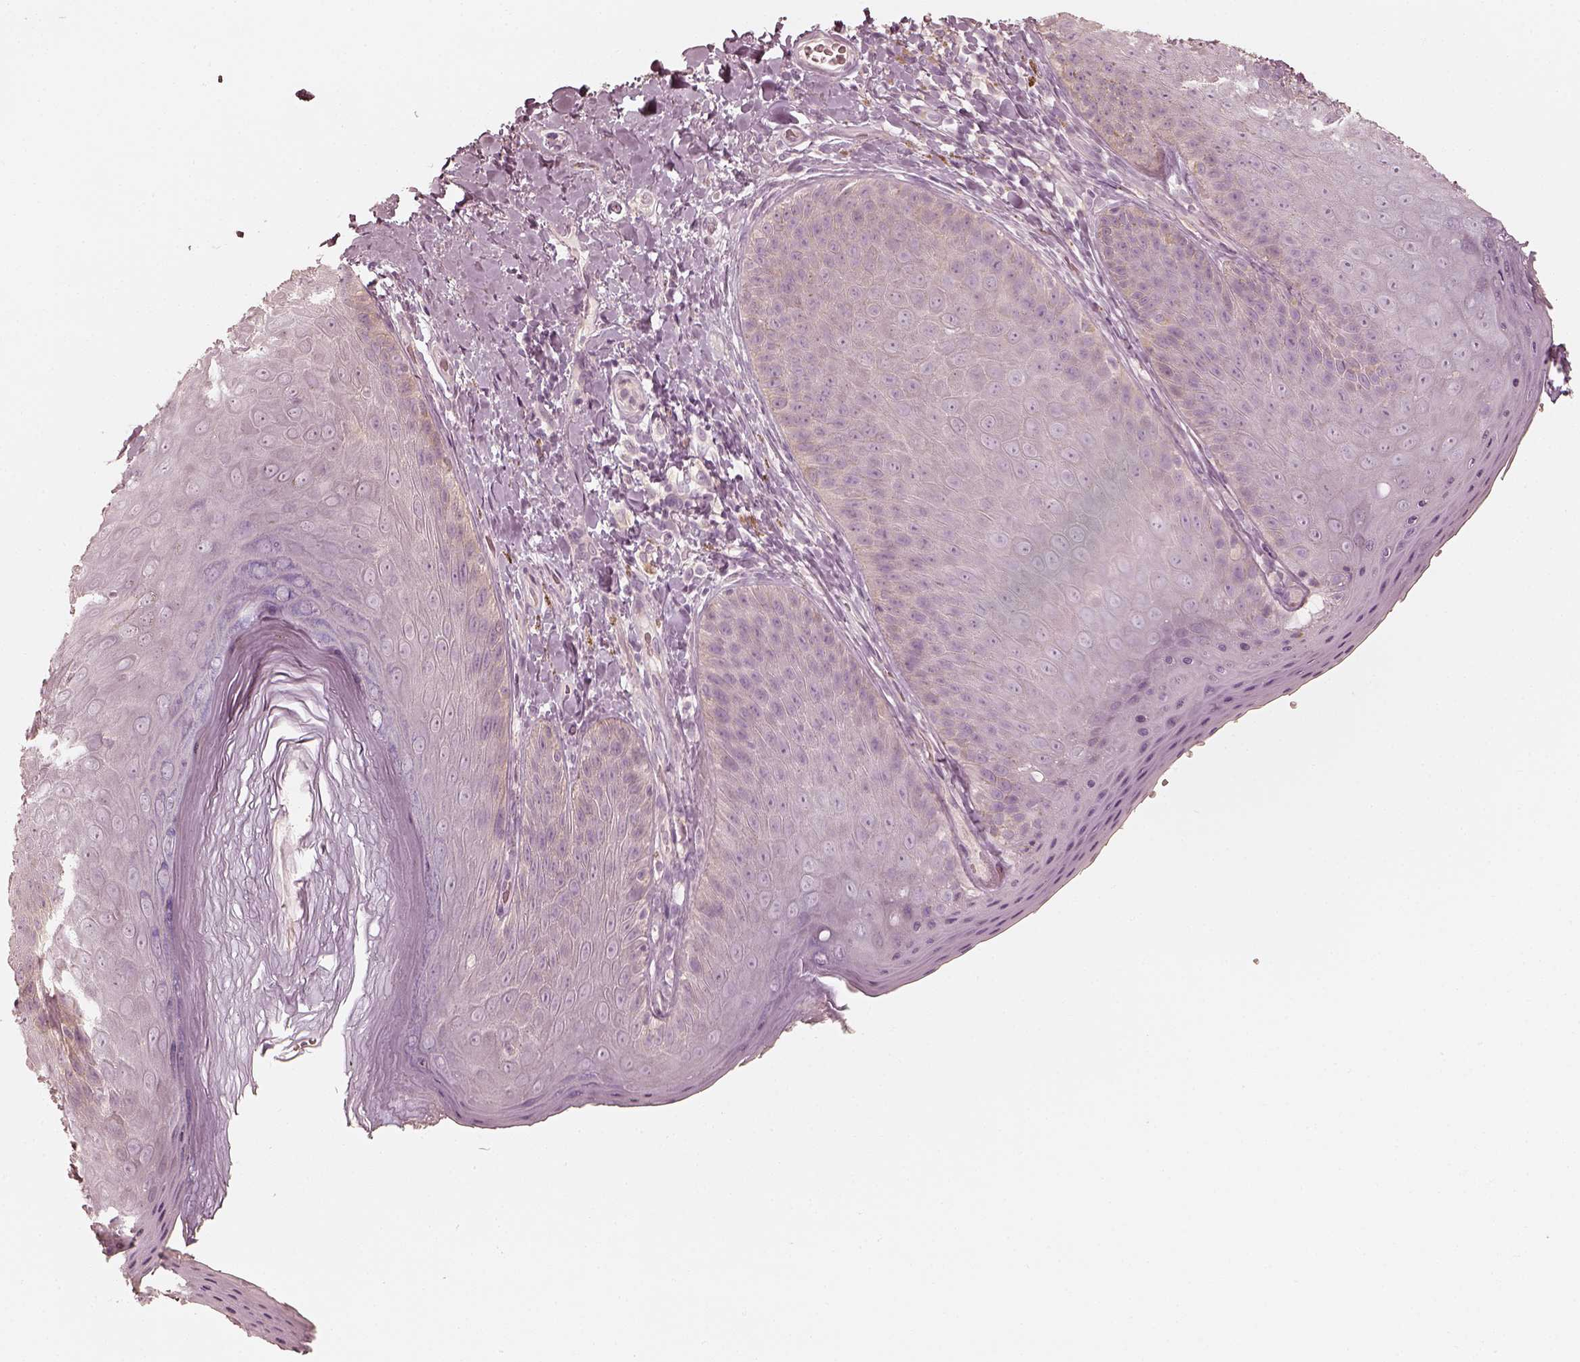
{"staining": {"intensity": "negative", "quantity": "none", "location": "none"}, "tissue": "skin", "cell_type": "Epidermal cells", "image_type": "normal", "snomed": [{"axis": "morphology", "description": "Normal tissue, NOS"}, {"axis": "topography", "description": "Anal"}], "caption": "Immunohistochemical staining of benign human skin displays no significant staining in epidermal cells. (DAB (3,3'-diaminobenzidine) IHC with hematoxylin counter stain).", "gene": "FMNL2", "patient": {"sex": "male", "age": 53}}